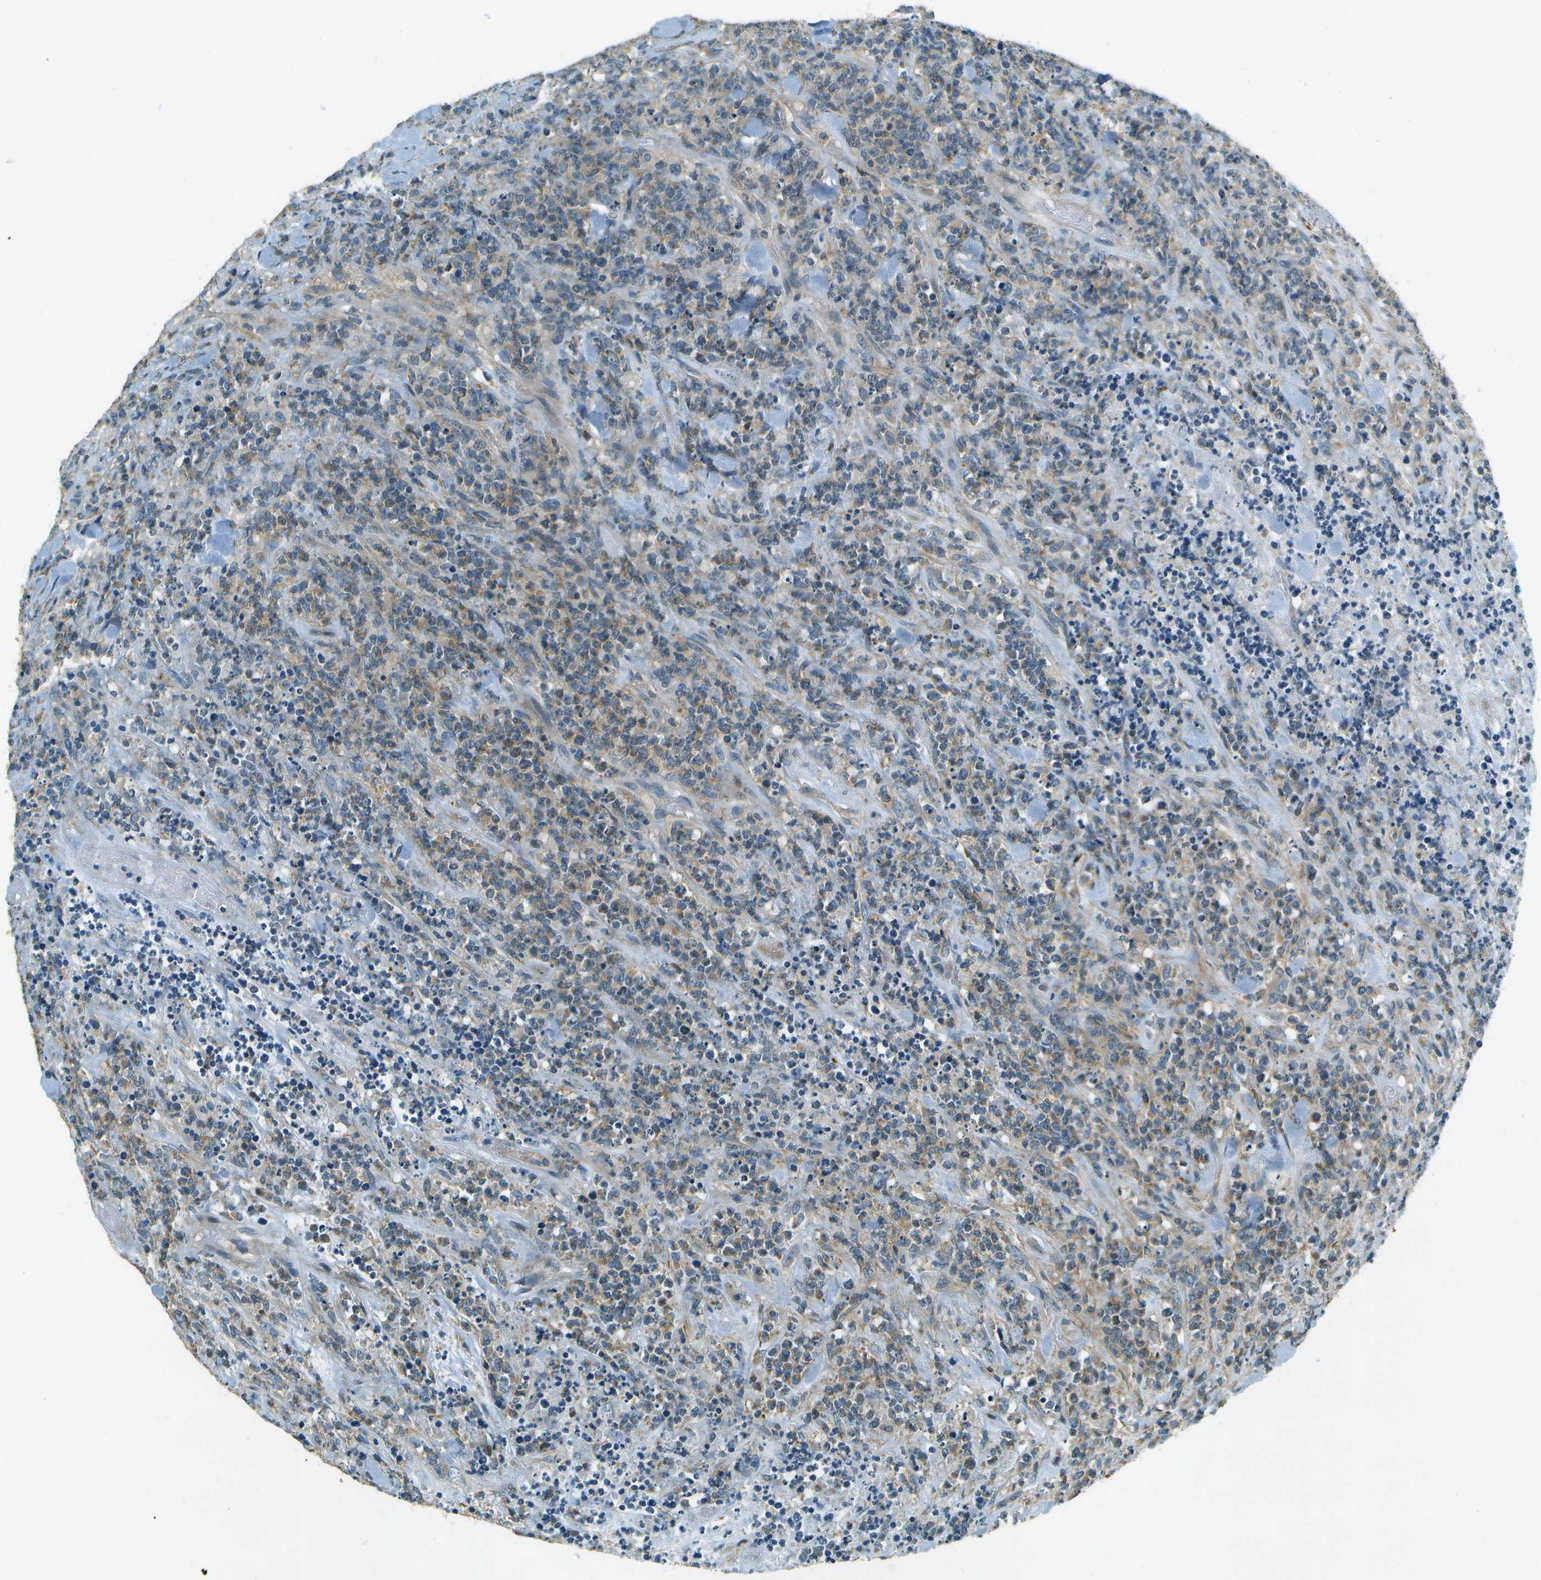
{"staining": {"intensity": "moderate", "quantity": "<25%", "location": "cytoplasmic/membranous"}, "tissue": "lymphoma", "cell_type": "Tumor cells", "image_type": "cancer", "snomed": [{"axis": "morphology", "description": "Malignant lymphoma, non-Hodgkin's type, High grade"}, {"axis": "topography", "description": "Soft tissue"}], "caption": "This image displays immunohistochemistry staining of human lymphoma, with low moderate cytoplasmic/membranous expression in approximately <25% of tumor cells.", "gene": "NUDT4", "patient": {"sex": "male", "age": 18}}